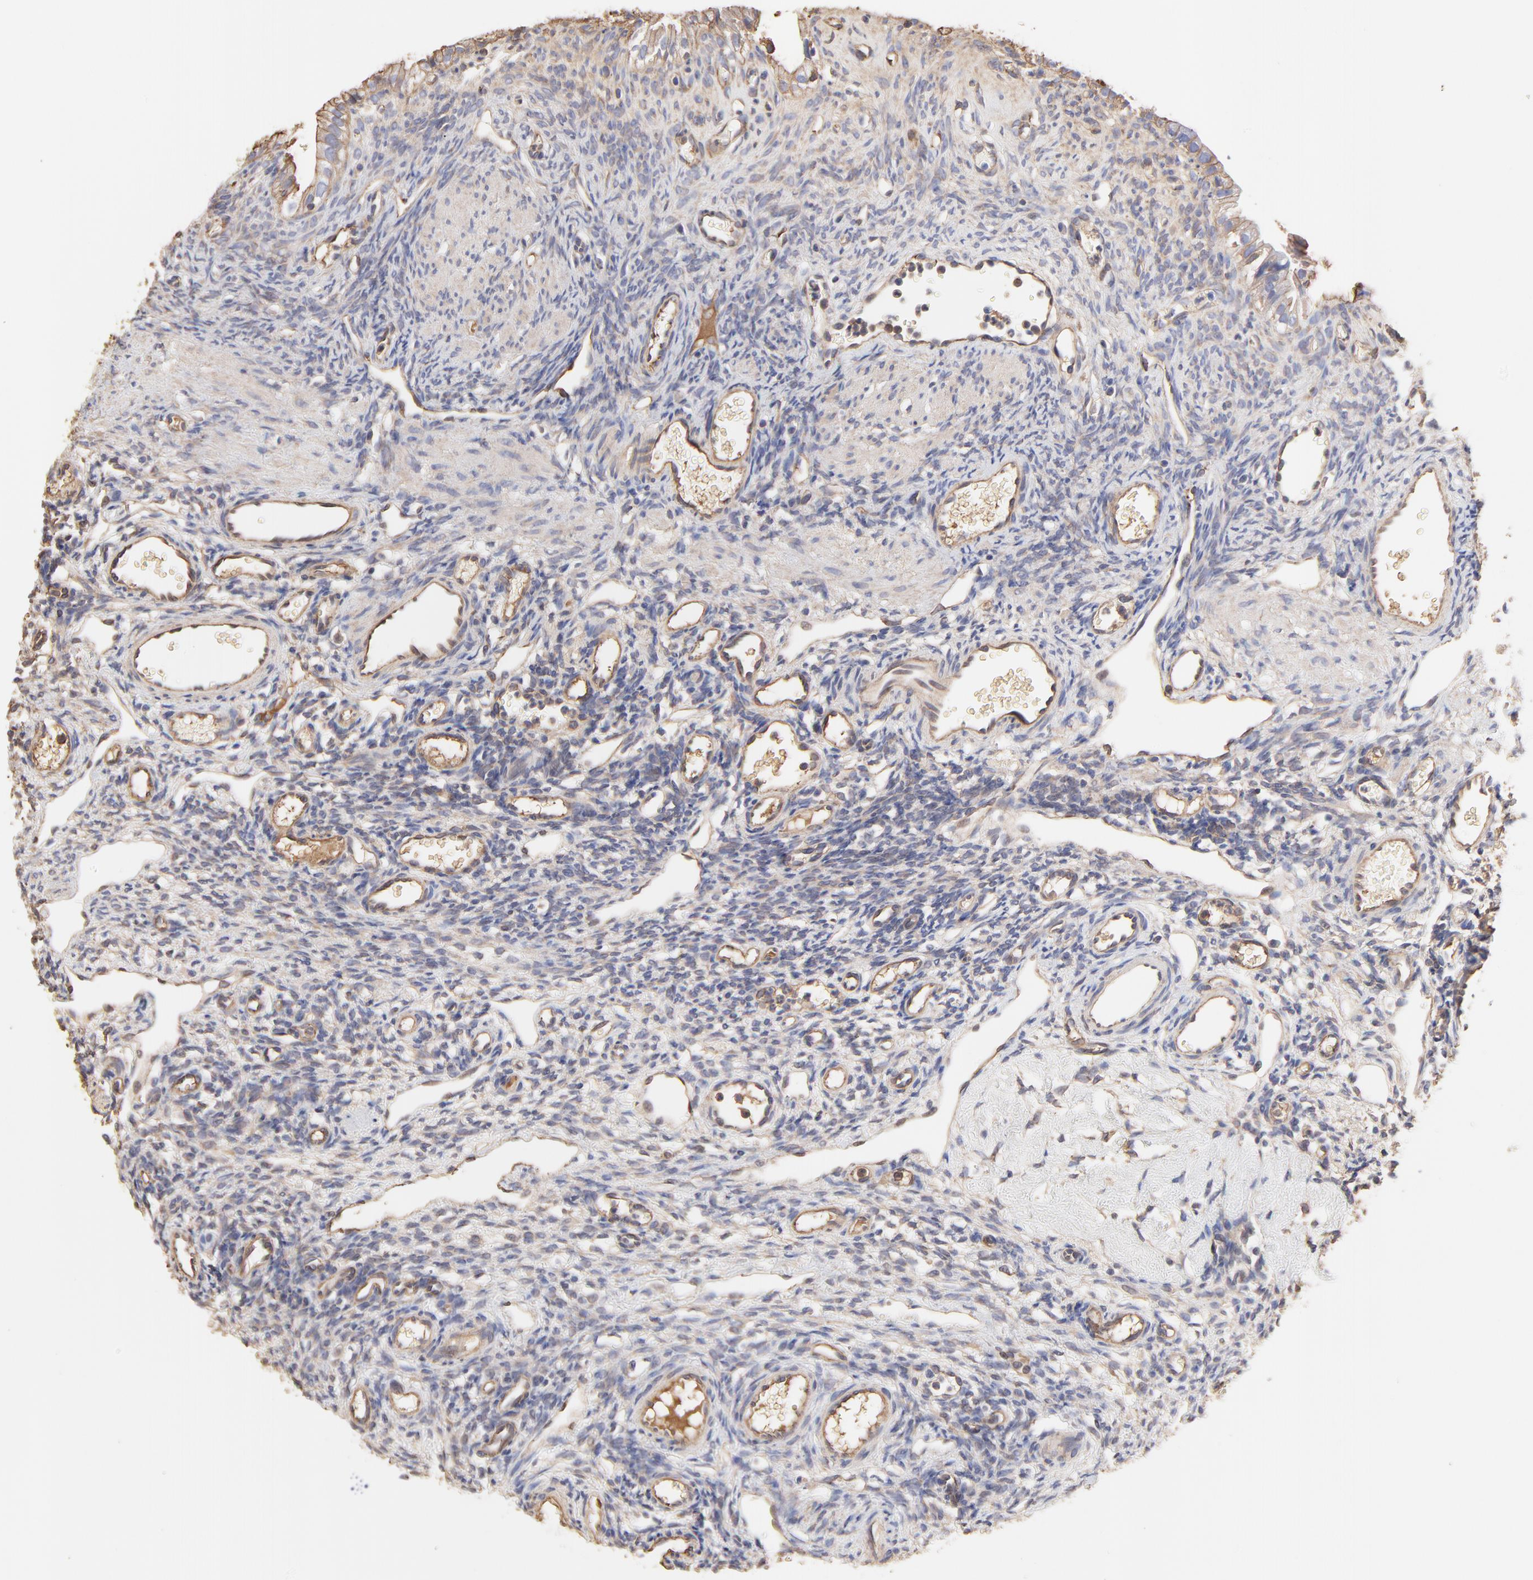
{"staining": {"intensity": "weak", "quantity": "25%-75%", "location": "cytoplasmic/membranous"}, "tissue": "ovary", "cell_type": "Ovarian stroma cells", "image_type": "normal", "snomed": [{"axis": "morphology", "description": "Normal tissue, NOS"}, {"axis": "topography", "description": "Ovary"}], "caption": "Ovarian stroma cells display low levels of weak cytoplasmic/membranous positivity in approximately 25%-75% of cells in benign ovary.", "gene": "LRCH2", "patient": {"sex": "female", "age": 33}}